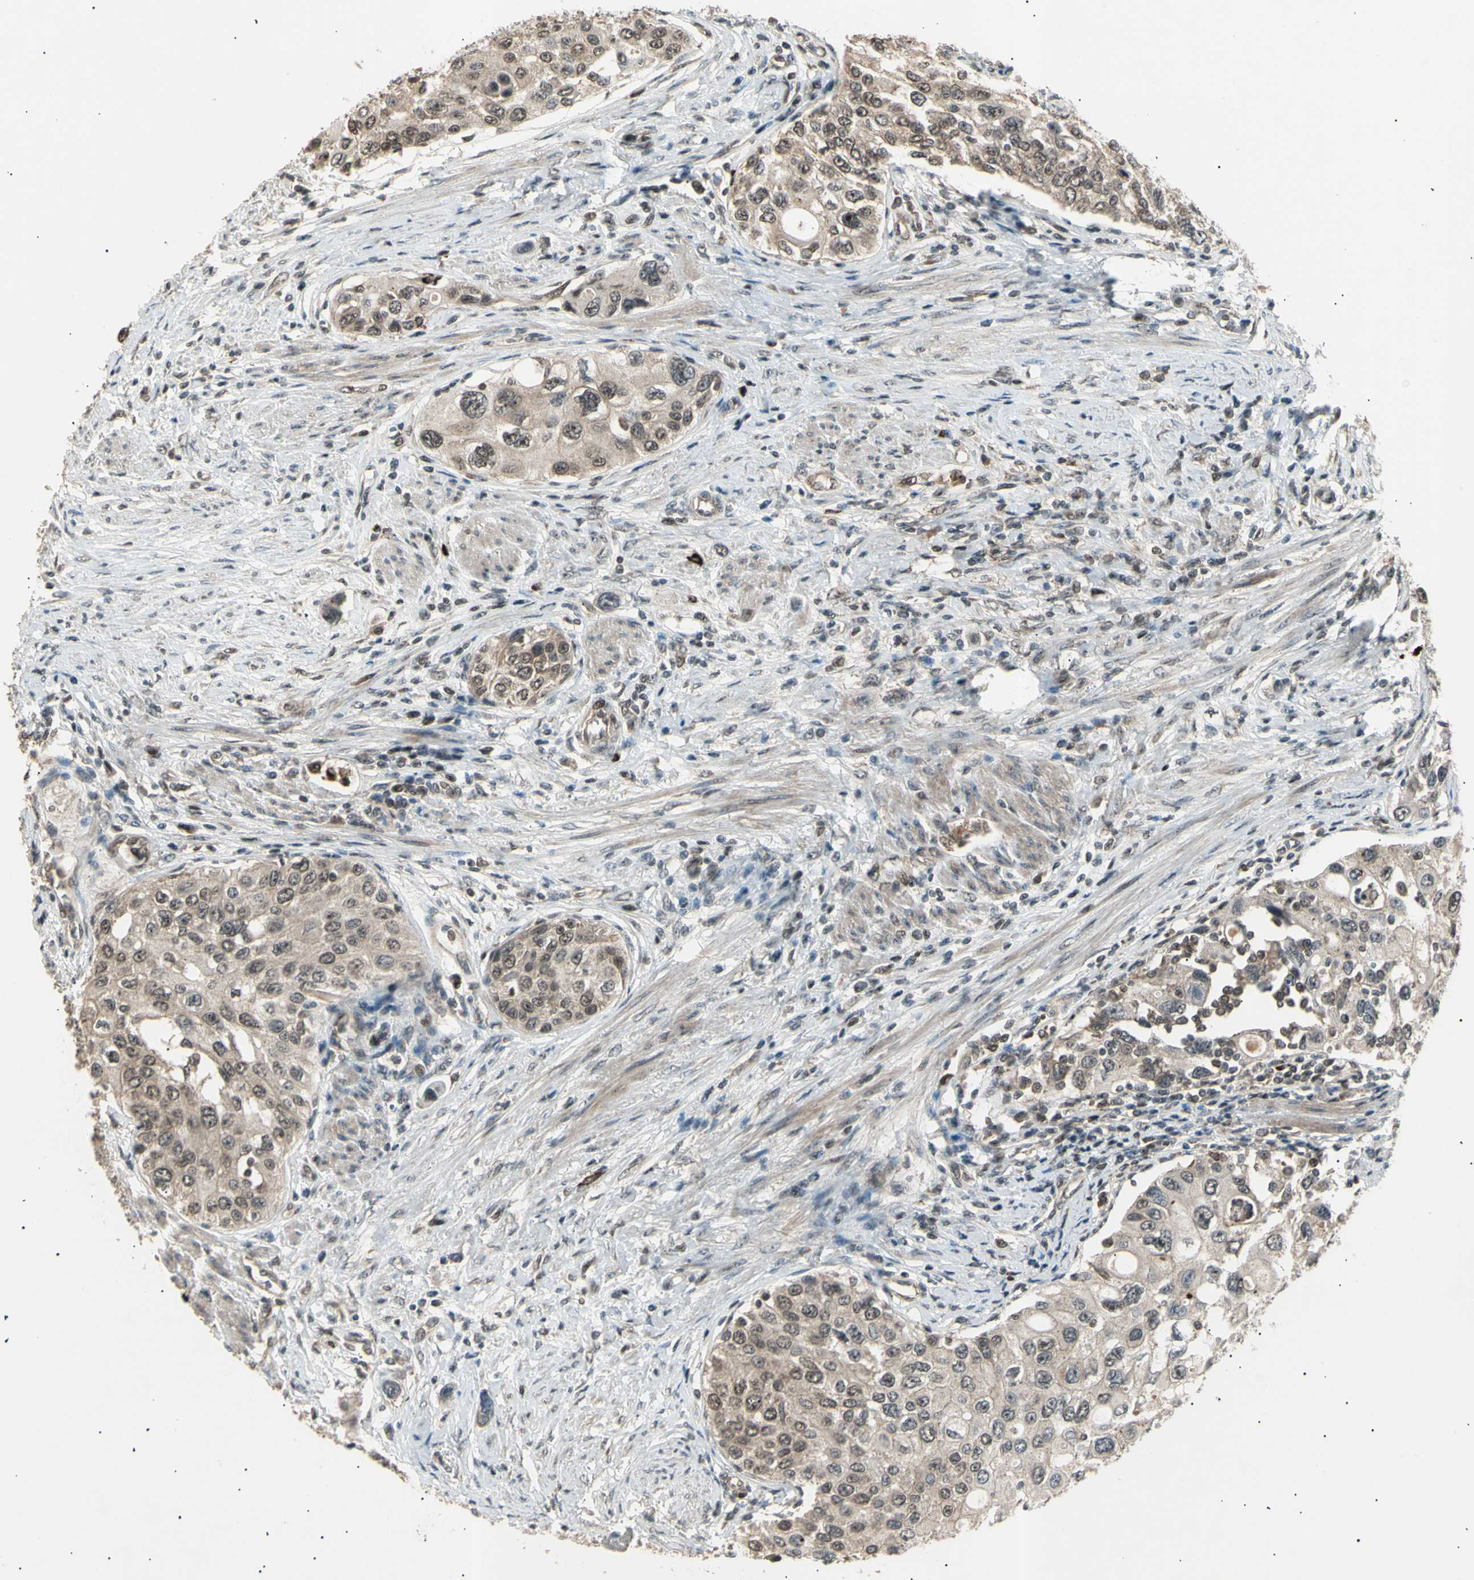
{"staining": {"intensity": "weak", "quantity": ">75%", "location": "cytoplasmic/membranous,nuclear"}, "tissue": "urothelial cancer", "cell_type": "Tumor cells", "image_type": "cancer", "snomed": [{"axis": "morphology", "description": "Urothelial carcinoma, High grade"}, {"axis": "topography", "description": "Urinary bladder"}], "caption": "This micrograph shows immunohistochemistry (IHC) staining of human high-grade urothelial carcinoma, with low weak cytoplasmic/membranous and nuclear positivity in about >75% of tumor cells.", "gene": "NUAK2", "patient": {"sex": "female", "age": 56}}